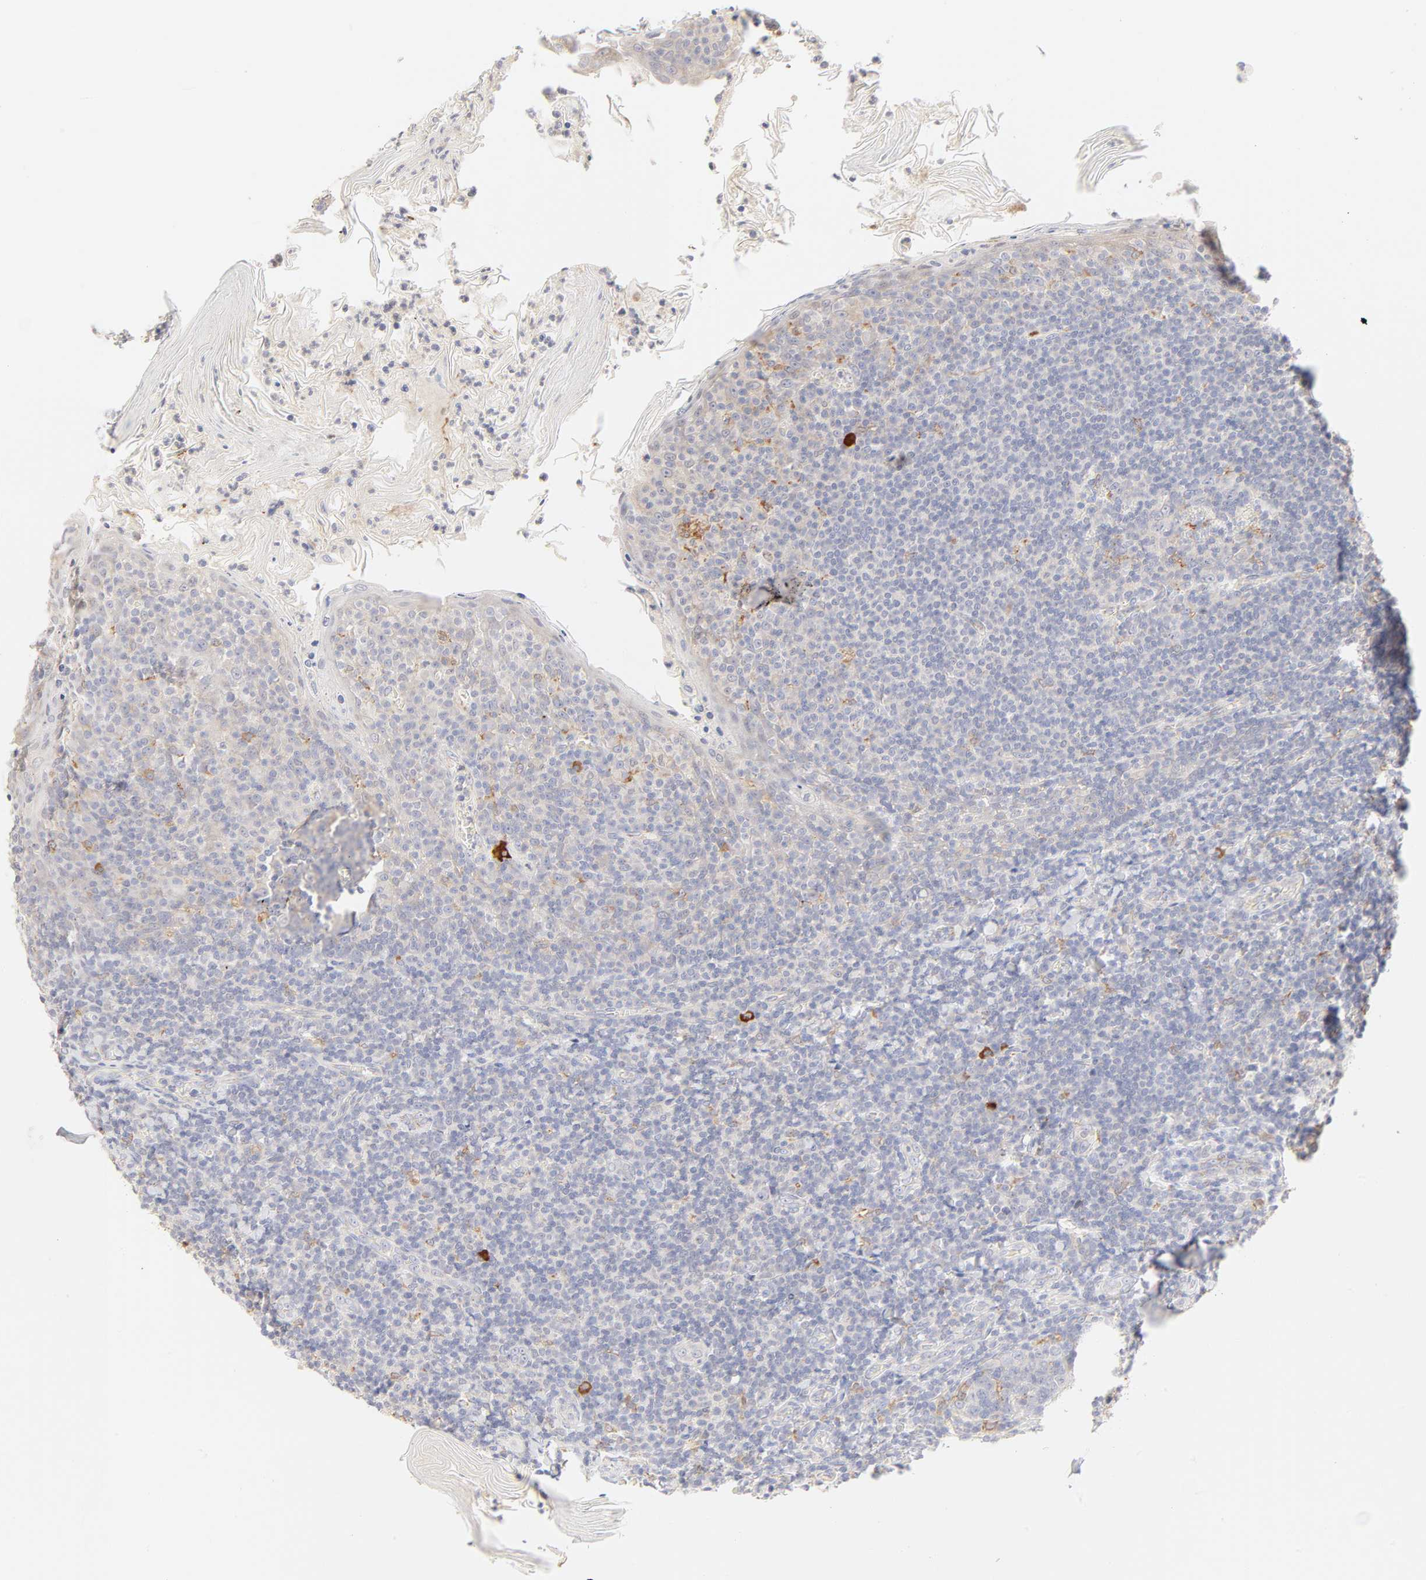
{"staining": {"intensity": "negative", "quantity": "none", "location": "none"}, "tissue": "tonsil", "cell_type": "Germinal center cells", "image_type": "normal", "snomed": [{"axis": "morphology", "description": "Normal tissue, NOS"}, {"axis": "topography", "description": "Tonsil"}], "caption": "DAB immunohistochemical staining of benign human tonsil exhibits no significant staining in germinal center cells.", "gene": "MTERF2", "patient": {"sex": "male", "age": 31}}